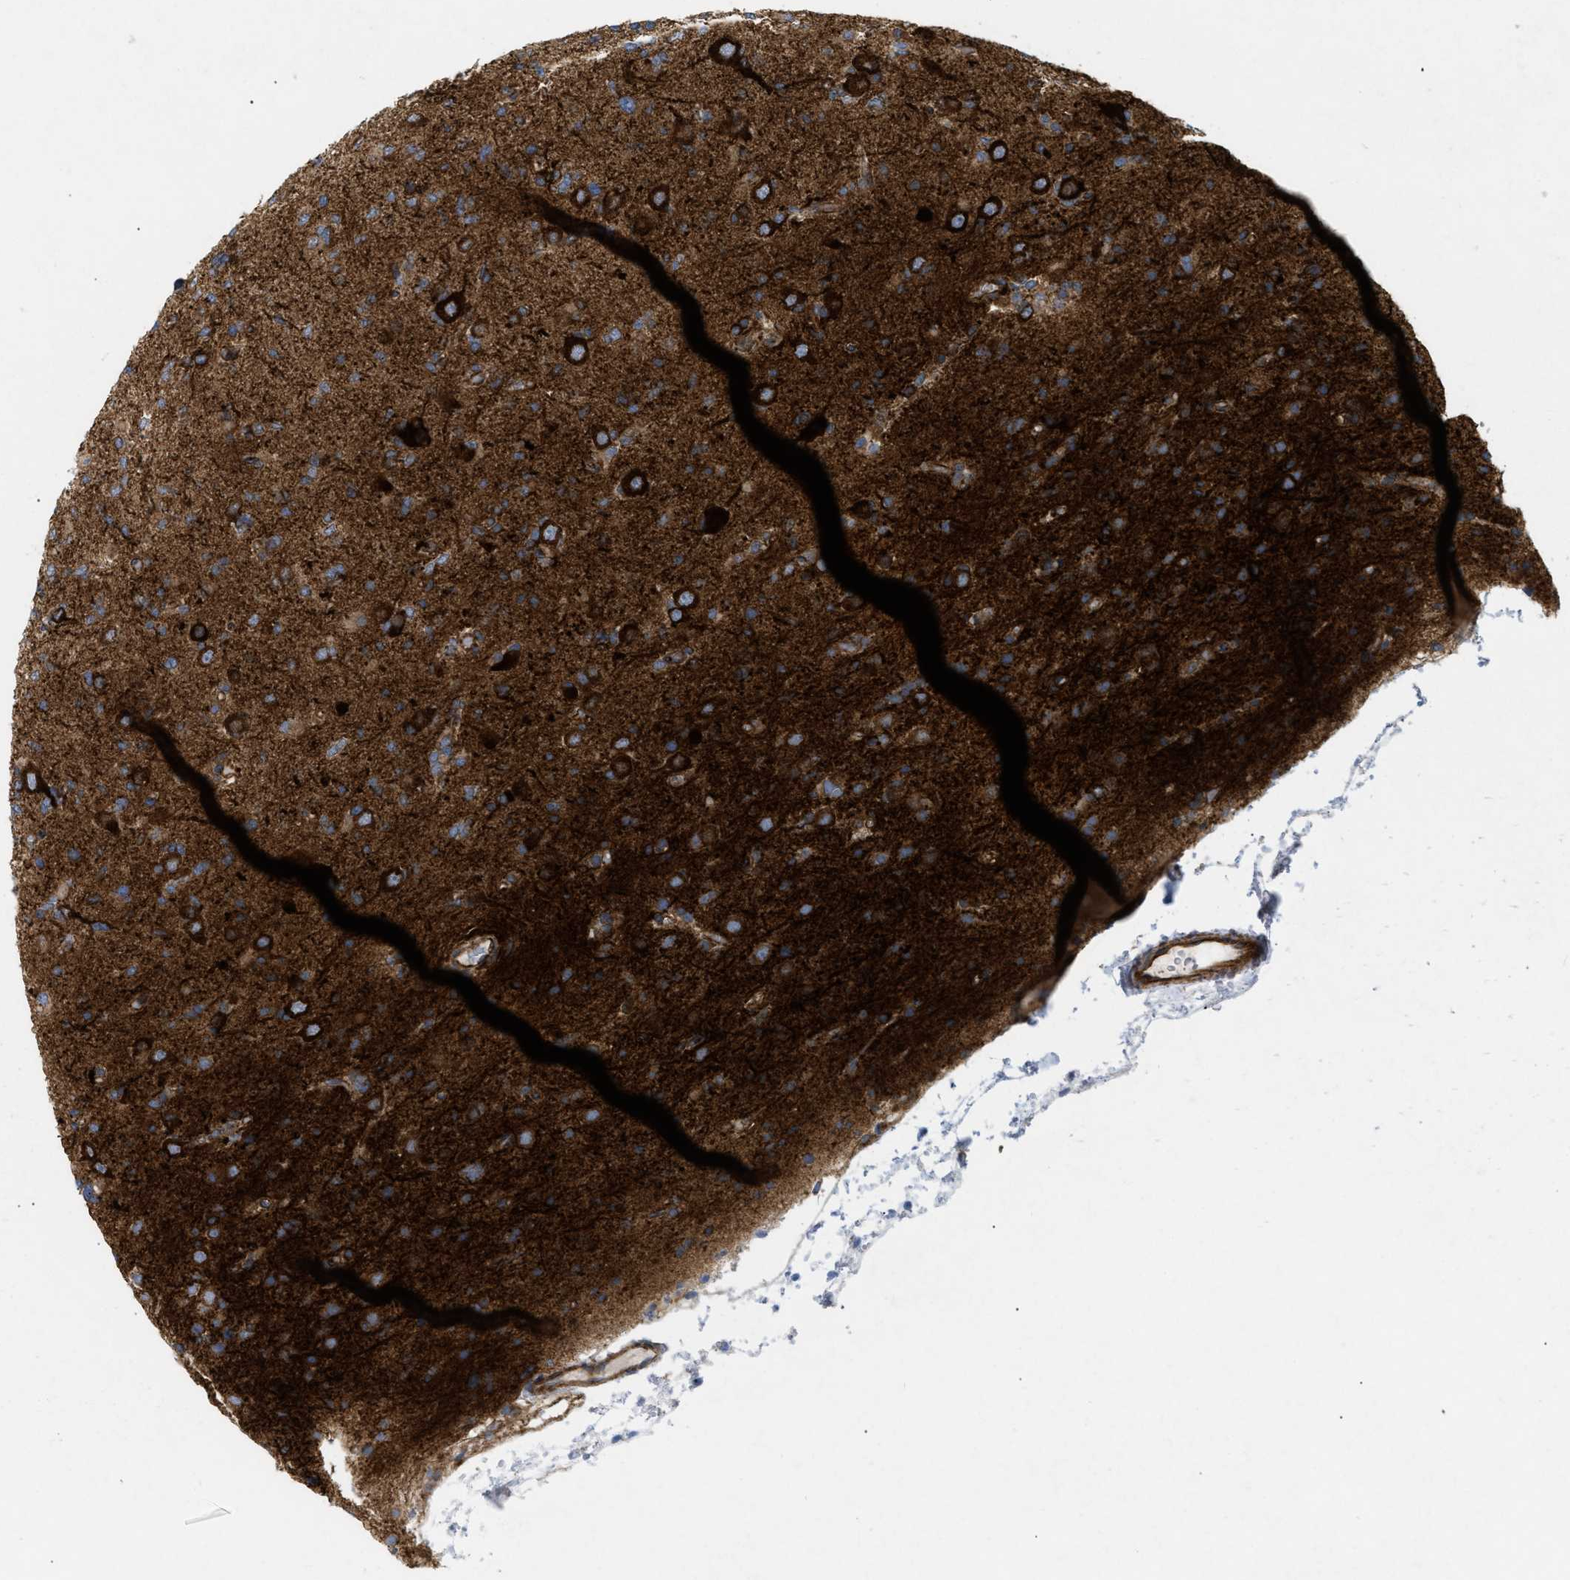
{"staining": {"intensity": "strong", "quantity": ">75%", "location": "cytoplasmic/membranous"}, "tissue": "glioma", "cell_type": "Tumor cells", "image_type": "cancer", "snomed": [{"axis": "morphology", "description": "Glioma, malignant, Low grade"}, {"axis": "topography", "description": "Brain"}], "caption": "Glioma stained with a protein marker shows strong staining in tumor cells.", "gene": "DCTN4", "patient": {"sex": "female", "age": 22}}